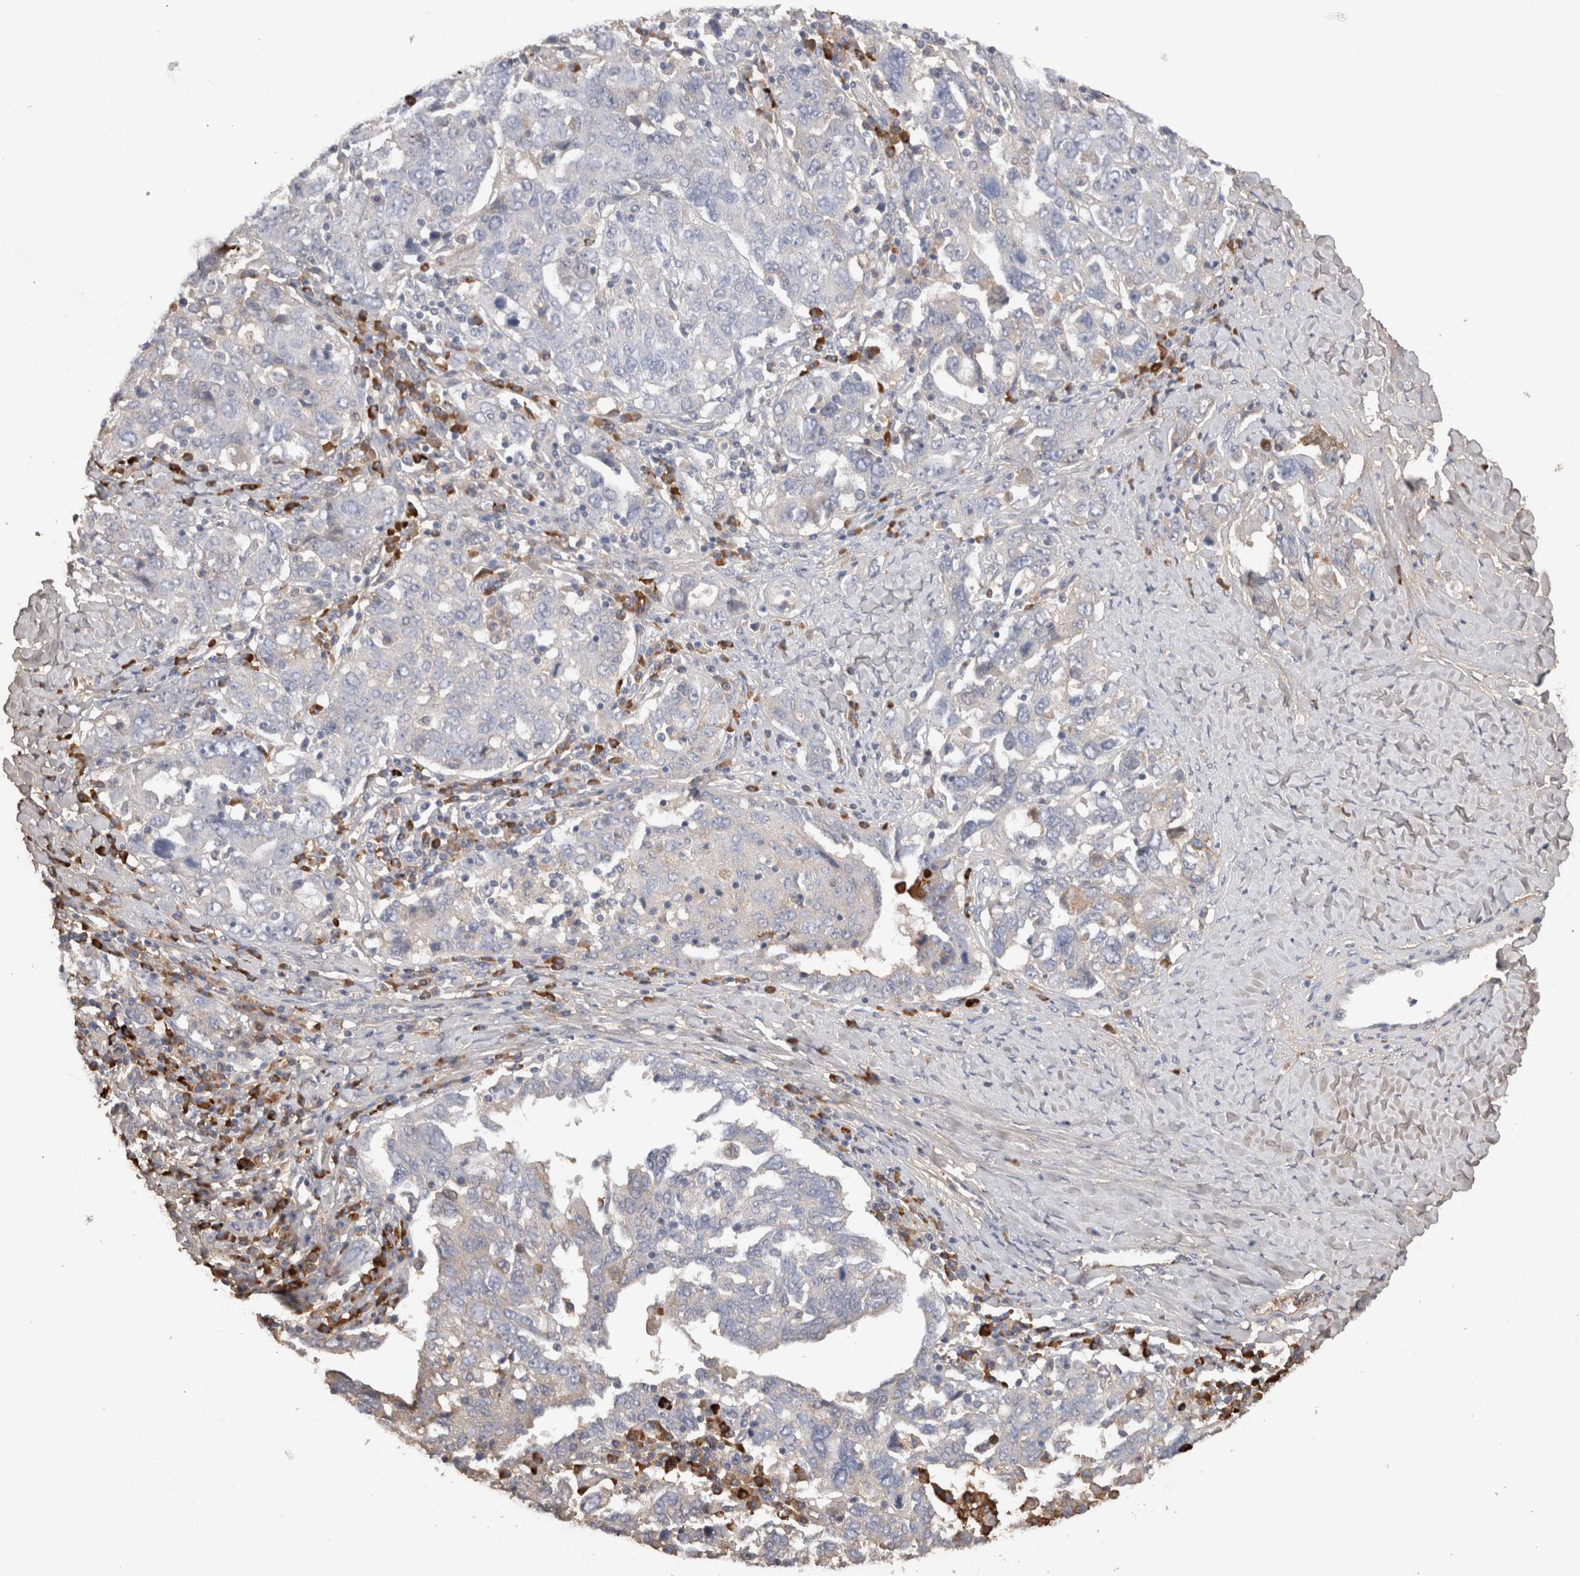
{"staining": {"intensity": "negative", "quantity": "none", "location": "none"}, "tissue": "ovarian cancer", "cell_type": "Tumor cells", "image_type": "cancer", "snomed": [{"axis": "morphology", "description": "Carcinoma, endometroid"}, {"axis": "topography", "description": "Ovary"}], "caption": "Ovarian endometroid carcinoma was stained to show a protein in brown. There is no significant positivity in tumor cells.", "gene": "PPP3CC", "patient": {"sex": "female", "age": 62}}